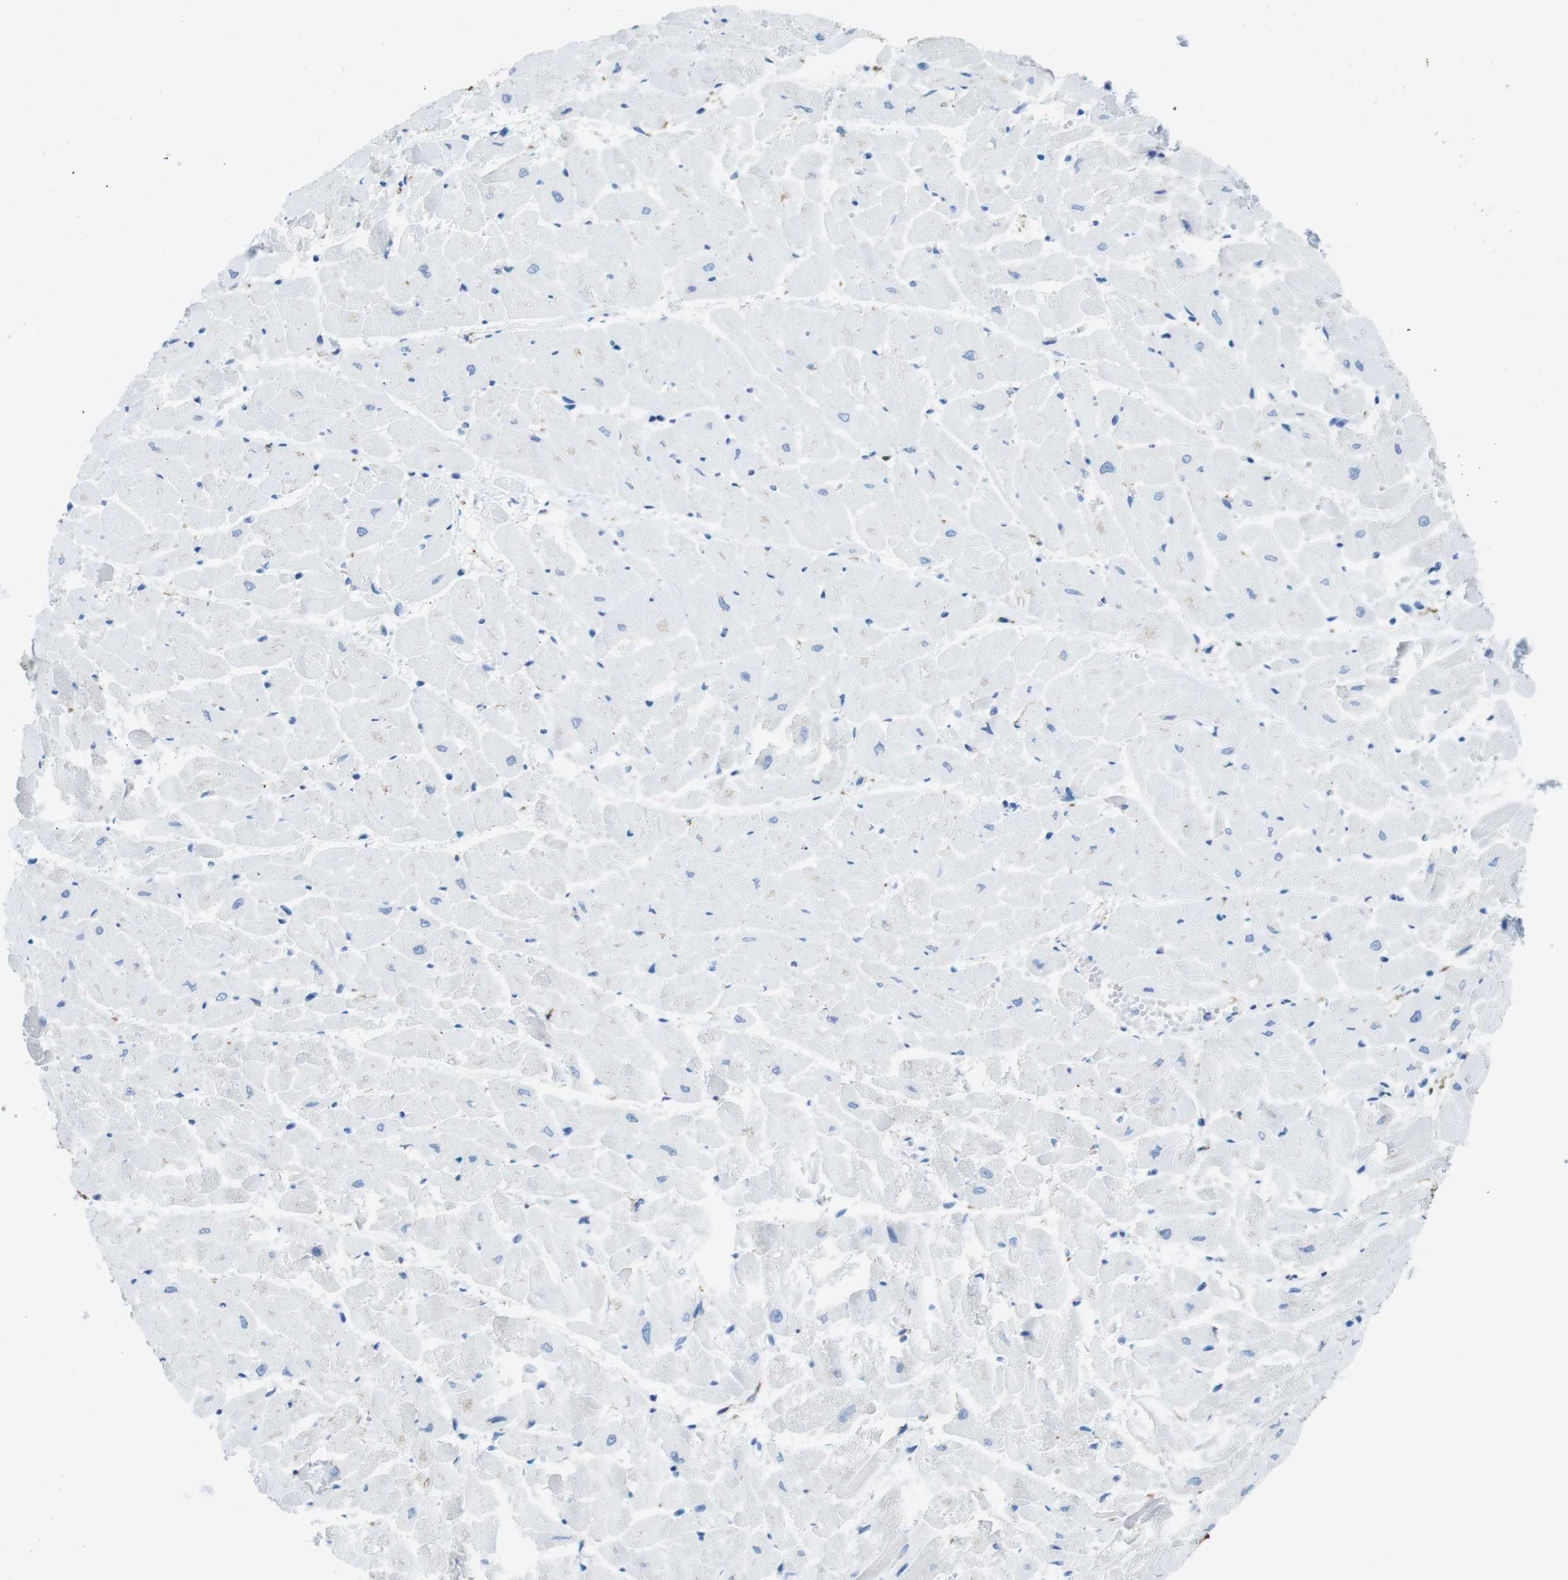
{"staining": {"intensity": "negative", "quantity": "none", "location": "none"}, "tissue": "heart muscle", "cell_type": "Cardiomyocytes", "image_type": "normal", "snomed": [{"axis": "morphology", "description": "Normal tissue, NOS"}, {"axis": "topography", "description": "Heart"}], "caption": "This is an IHC photomicrograph of benign heart muscle. There is no expression in cardiomyocytes.", "gene": "GAP43", "patient": {"sex": "female", "age": 19}}